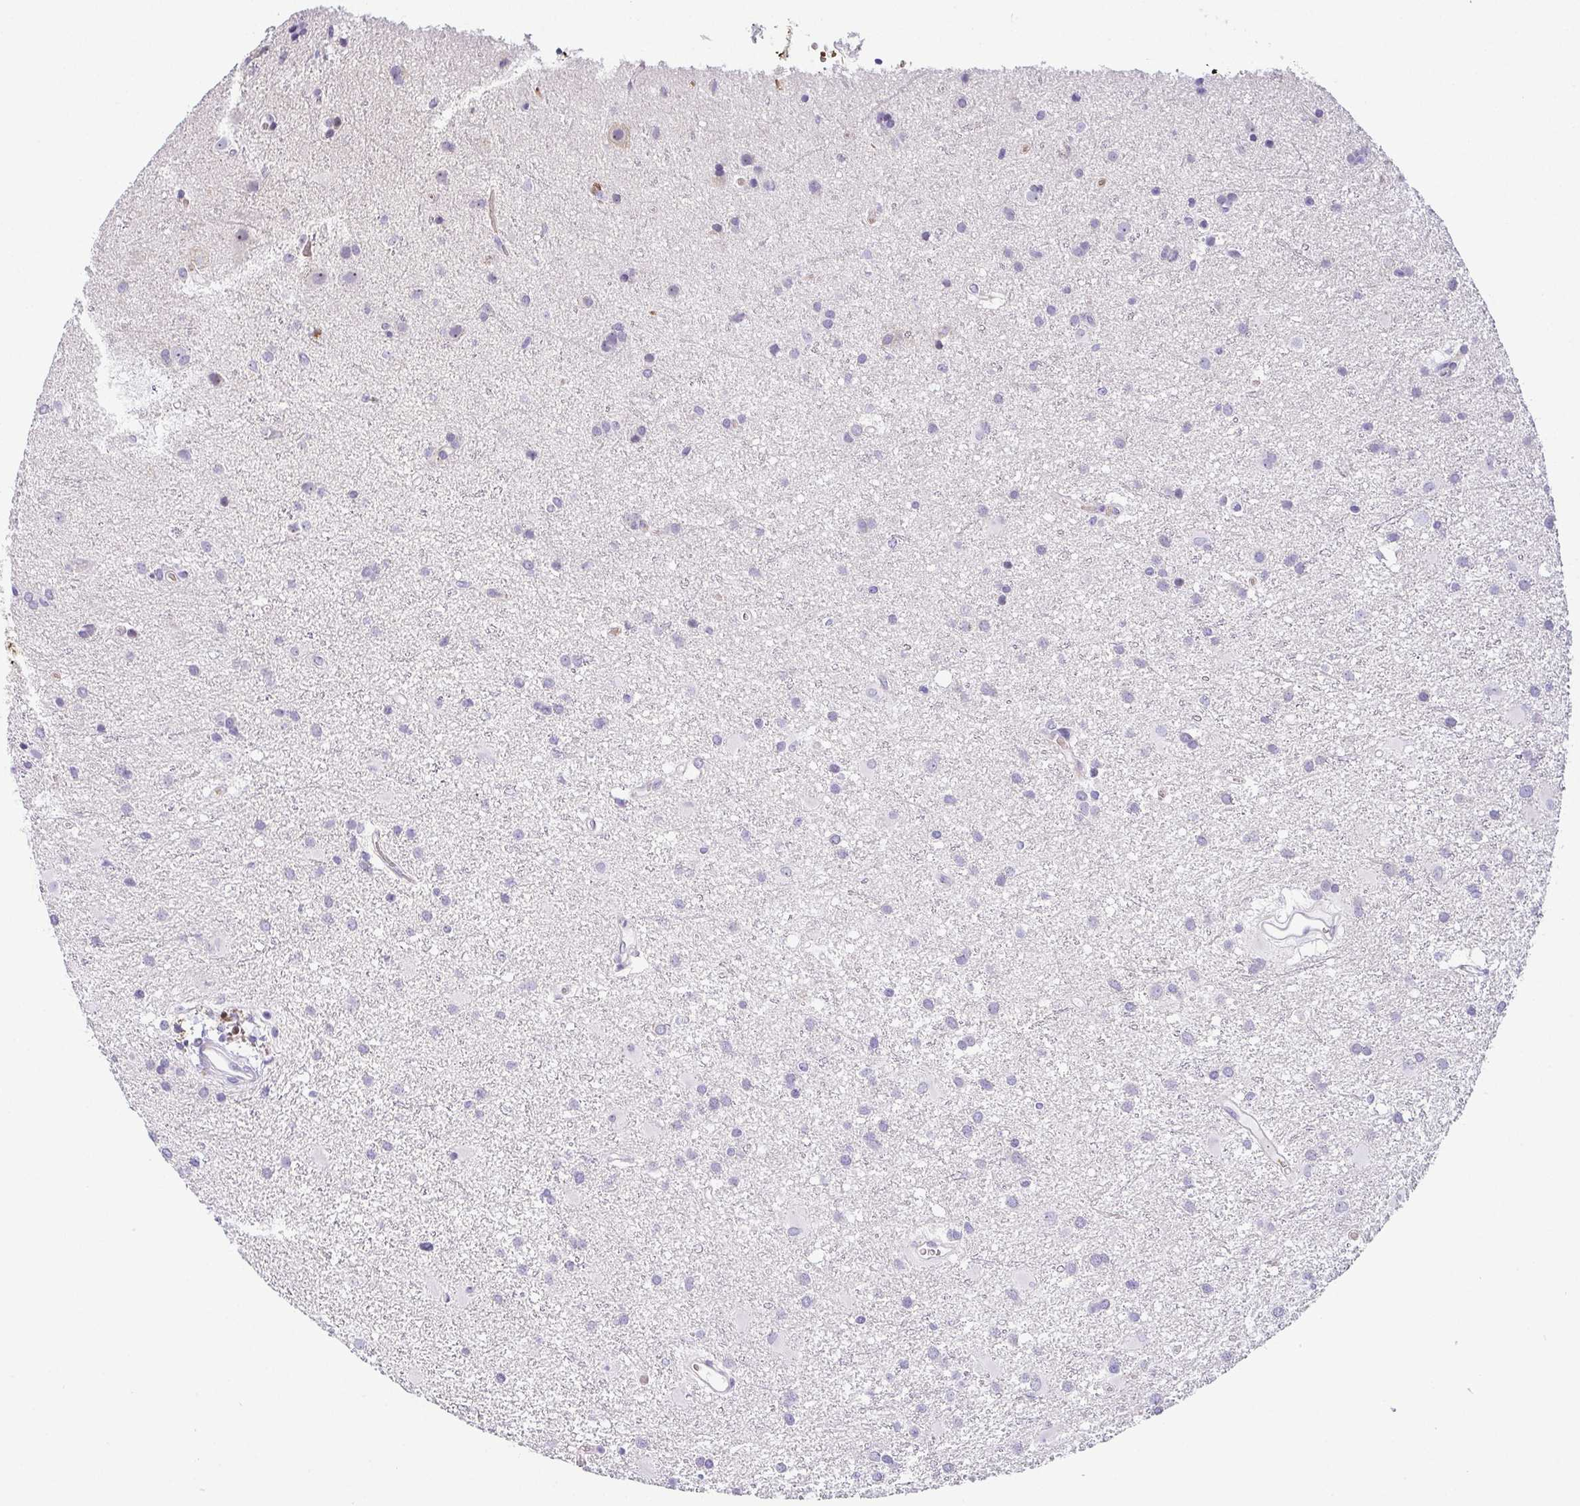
{"staining": {"intensity": "negative", "quantity": "none", "location": "none"}, "tissue": "glioma", "cell_type": "Tumor cells", "image_type": "cancer", "snomed": [{"axis": "morphology", "description": "Glioma, malignant, High grade"}, {"axis": "topography", "description": "Brain"}], "caption": "High power microscopy histopathology image of an immunohistochemistry micrograph of malignant glioma (high-grade), revealing no significant expression in tumor cells.", "gene": "FAM162B", "patient": {"sex": "male", "age": 55}}